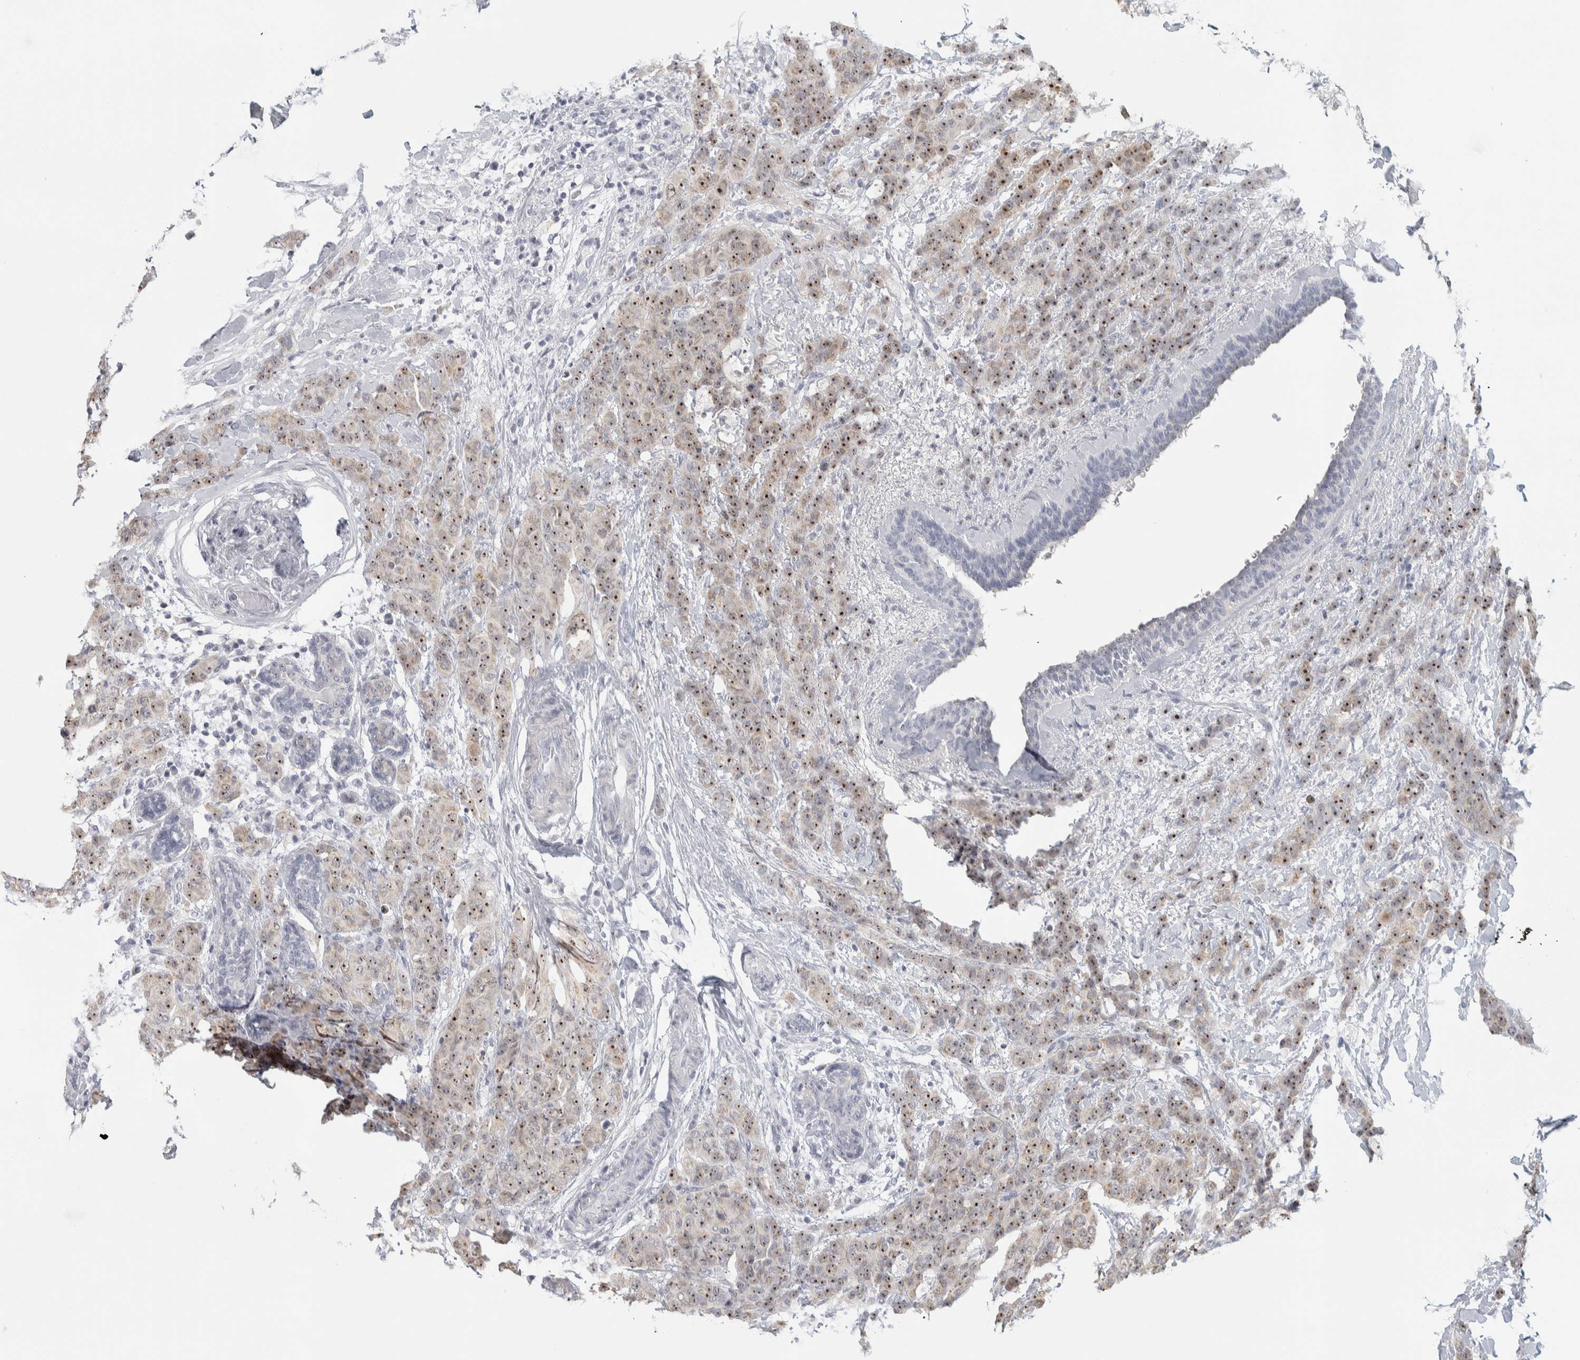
{"staining": {"intensity": "strong", "quantity": ">75%", "location": "nuclear"}, "tissue": "breast cancer", "cell_type": "Tumor cells", "image_type": "cancer", "snomed": [{"axis": "morphology", "description": "Normal tissue, NOS"}, {"axis": "morphology", "description": "Duct carcinoma"}, {"axis": "topography", "description": "Breast"}], "caption": "About >75% of tumor cells in breast cancer (intraductal carcinoma) show strong nuclear protein staining as visualized by brown immunohistochemical staining.", "gene": "DCXR", "patient": {"sex": "female", "age": 40}}